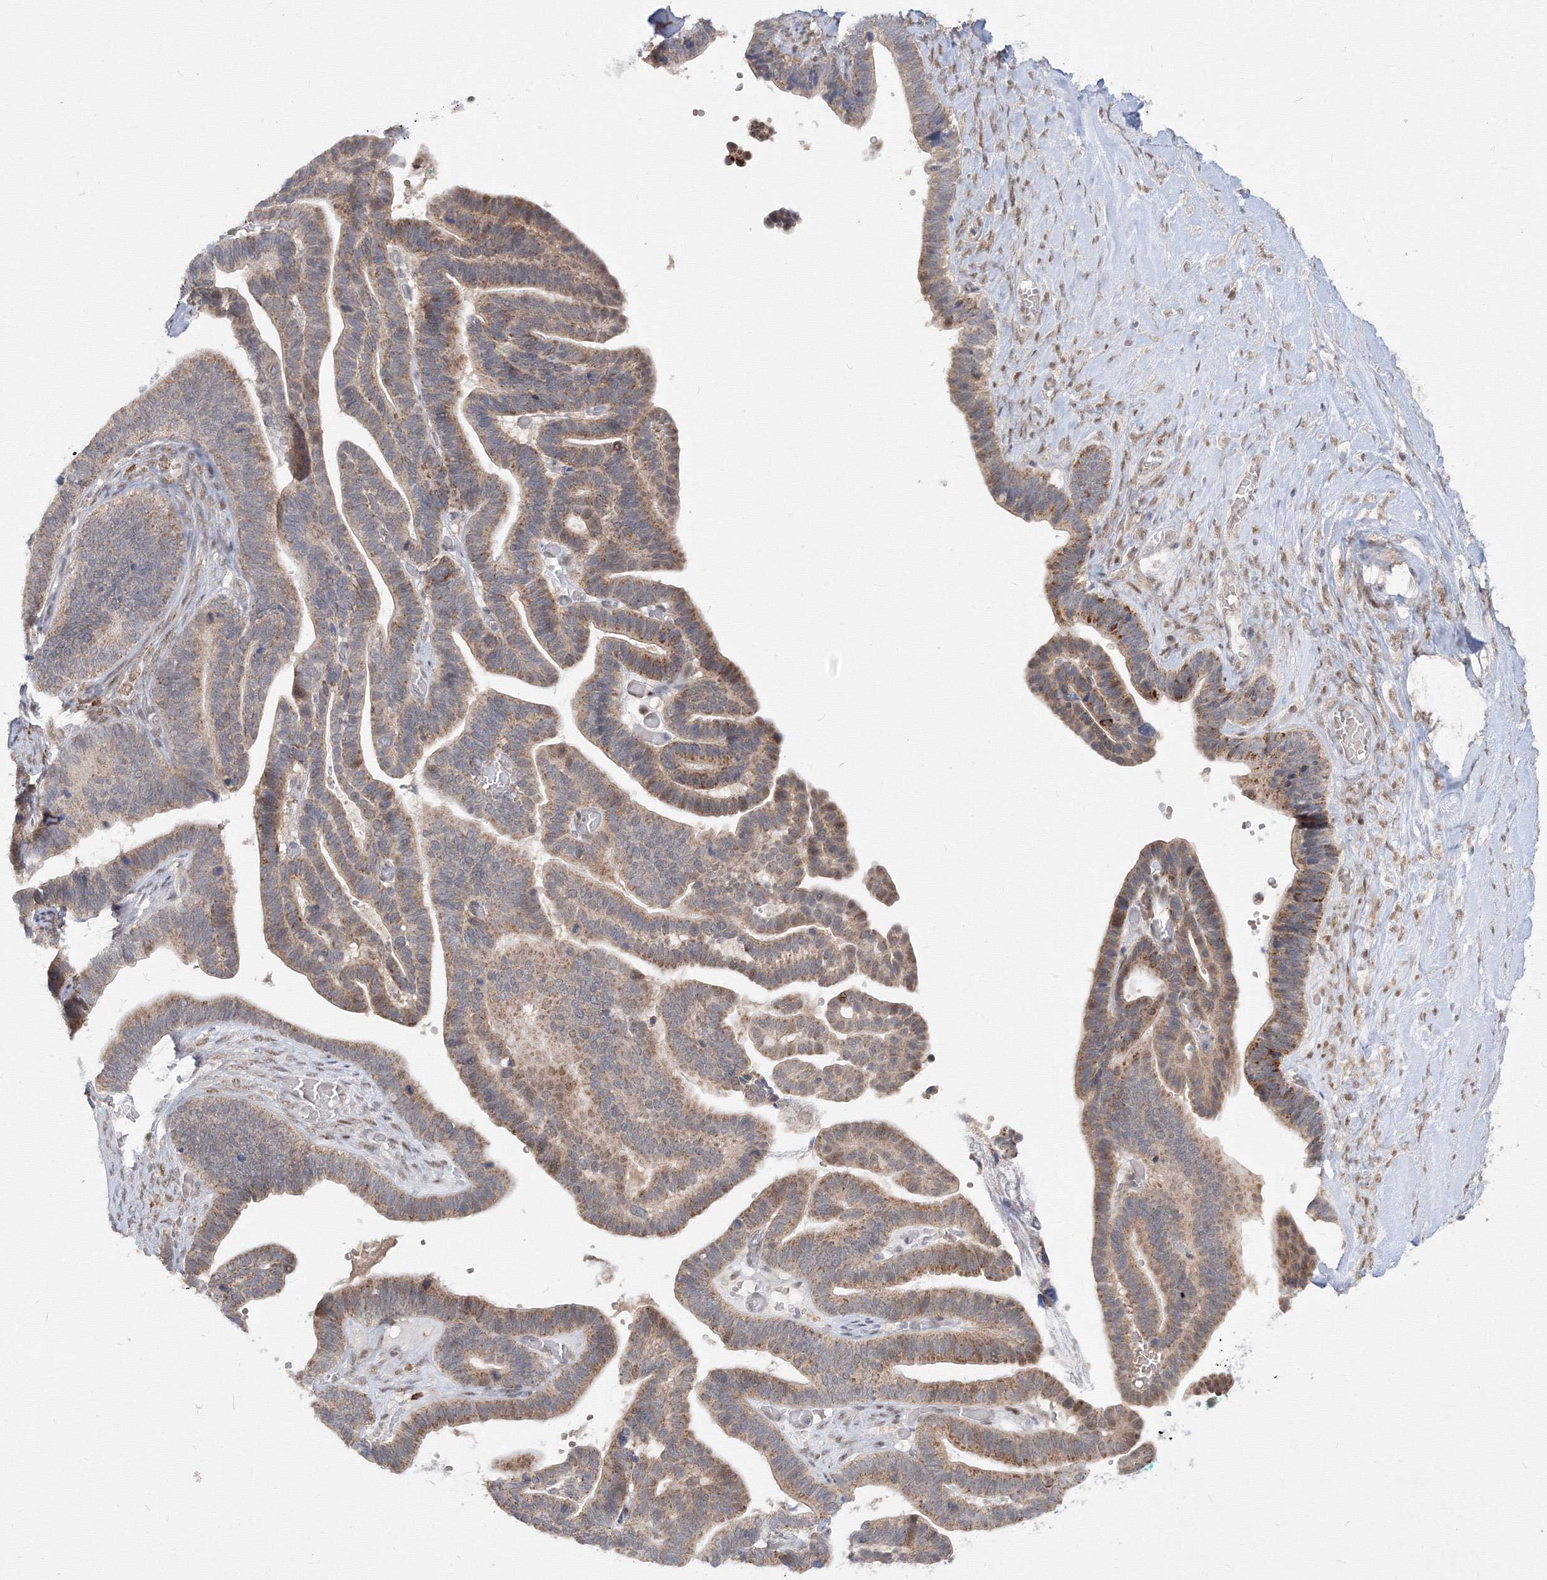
{"staining": {"intensity": "moderate", "quantity": ">75%", "location": "cytoplasmic/membranous"}, "tissue": "ovarian cancer", "cell_type": "Tumor cells", "image_type": "cancer", "snomed": [{"axis": "morphology", "description": "Cystadenocarcinoma, serous, NOS"}, {"axis": "topography", "description": "Ovary"}], "caption": "Brown immunohistochemical staining in serous cystadenocarcinoma (ovarian) exhibits moderate cytoplasmic/membranous staining in about >75% of tumor cells.", "gene": "COPS4", "patient": {"sex": "female", "age": 56}}